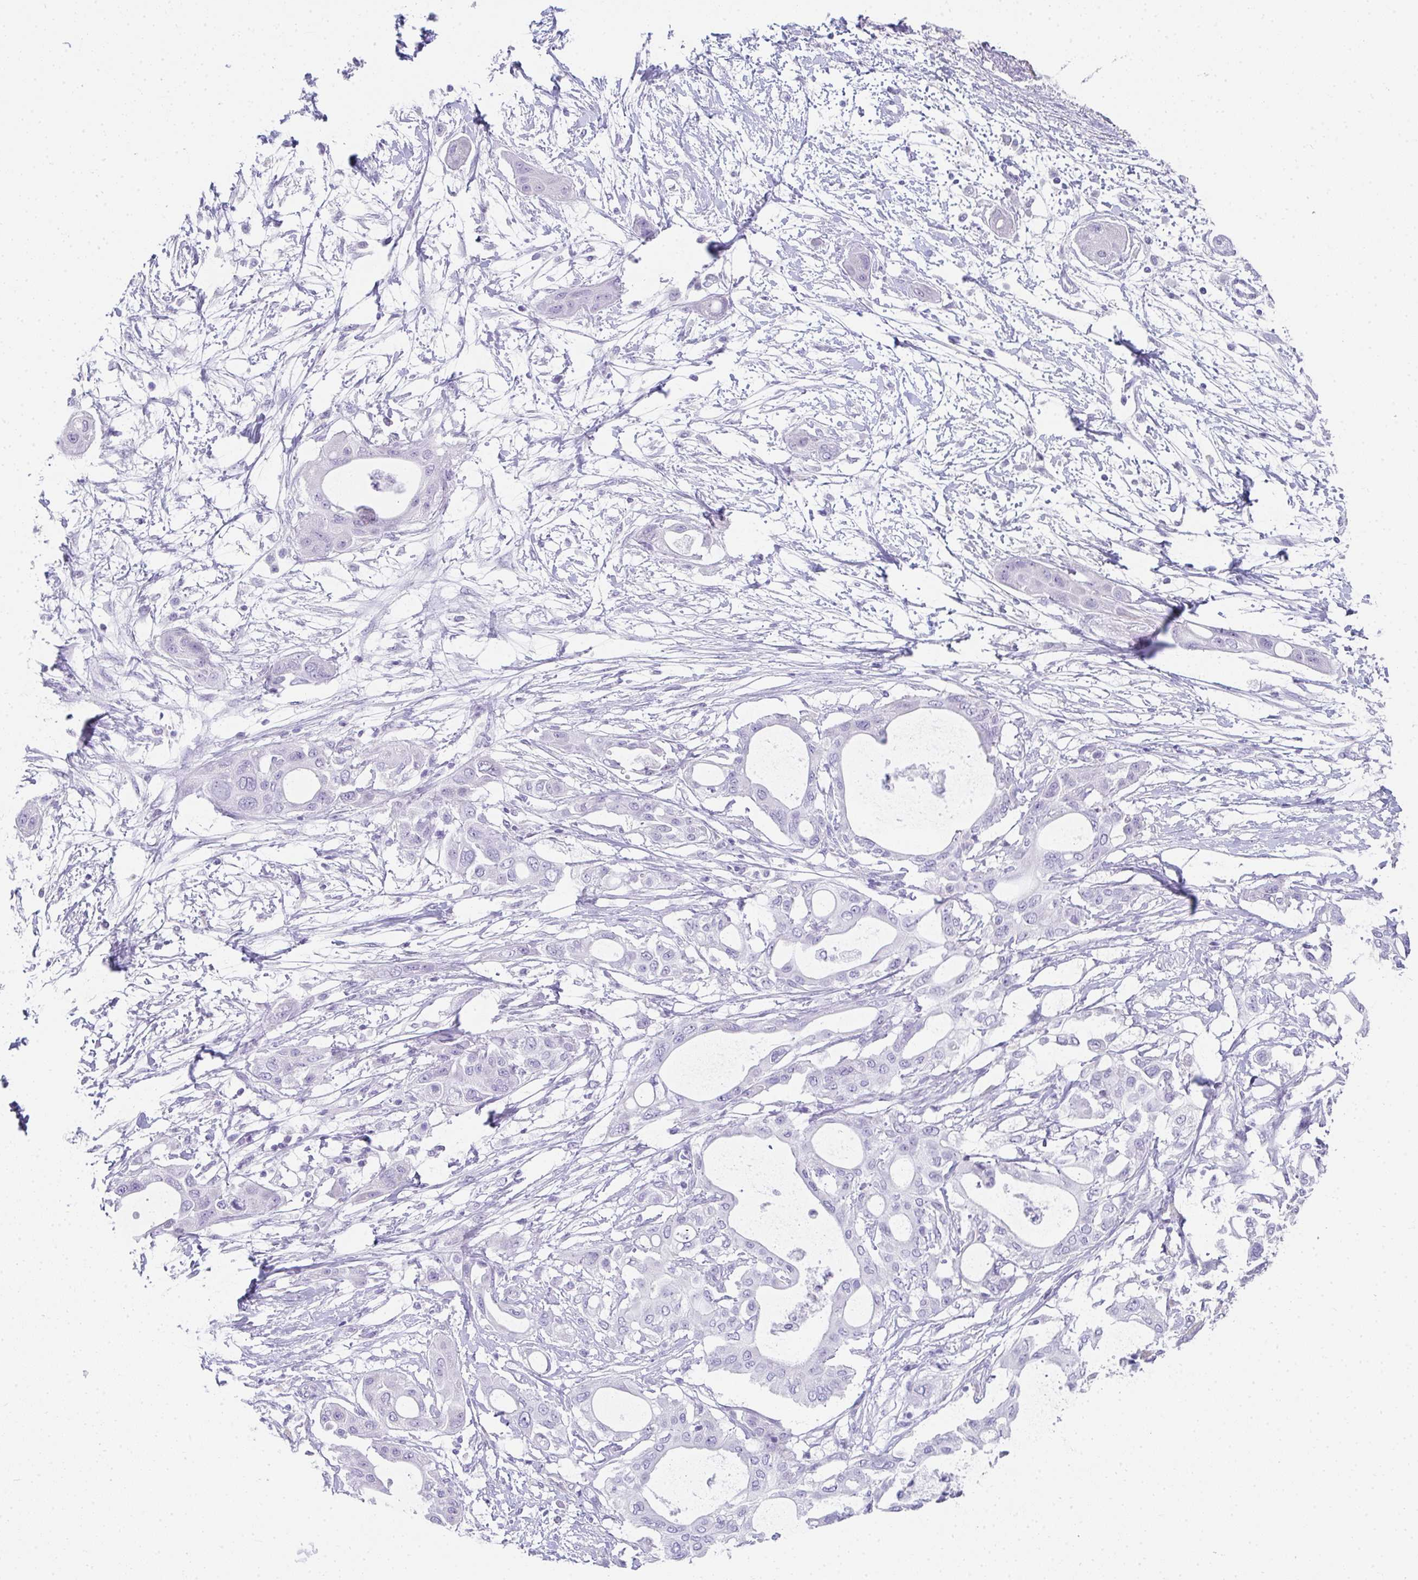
{"staining": {"intensity": "negative", "quantity": "none", "location": "none"}, "tissue": "pancreatic cancer", "cell_type": "Tumor cells", "image_type": "cancer", "snomed": [{"axis": "morphology", "description": "Adenocarcinoma, NOS"}, {"axis": "topography", "description": "Pancreas"}], "caption": "Immunohistochemistry (IHC) of human pancreatic cancer shows no positivity in tumor cells.", "gene": "RLF", "patient": {"sex": "male", "age": 68}}